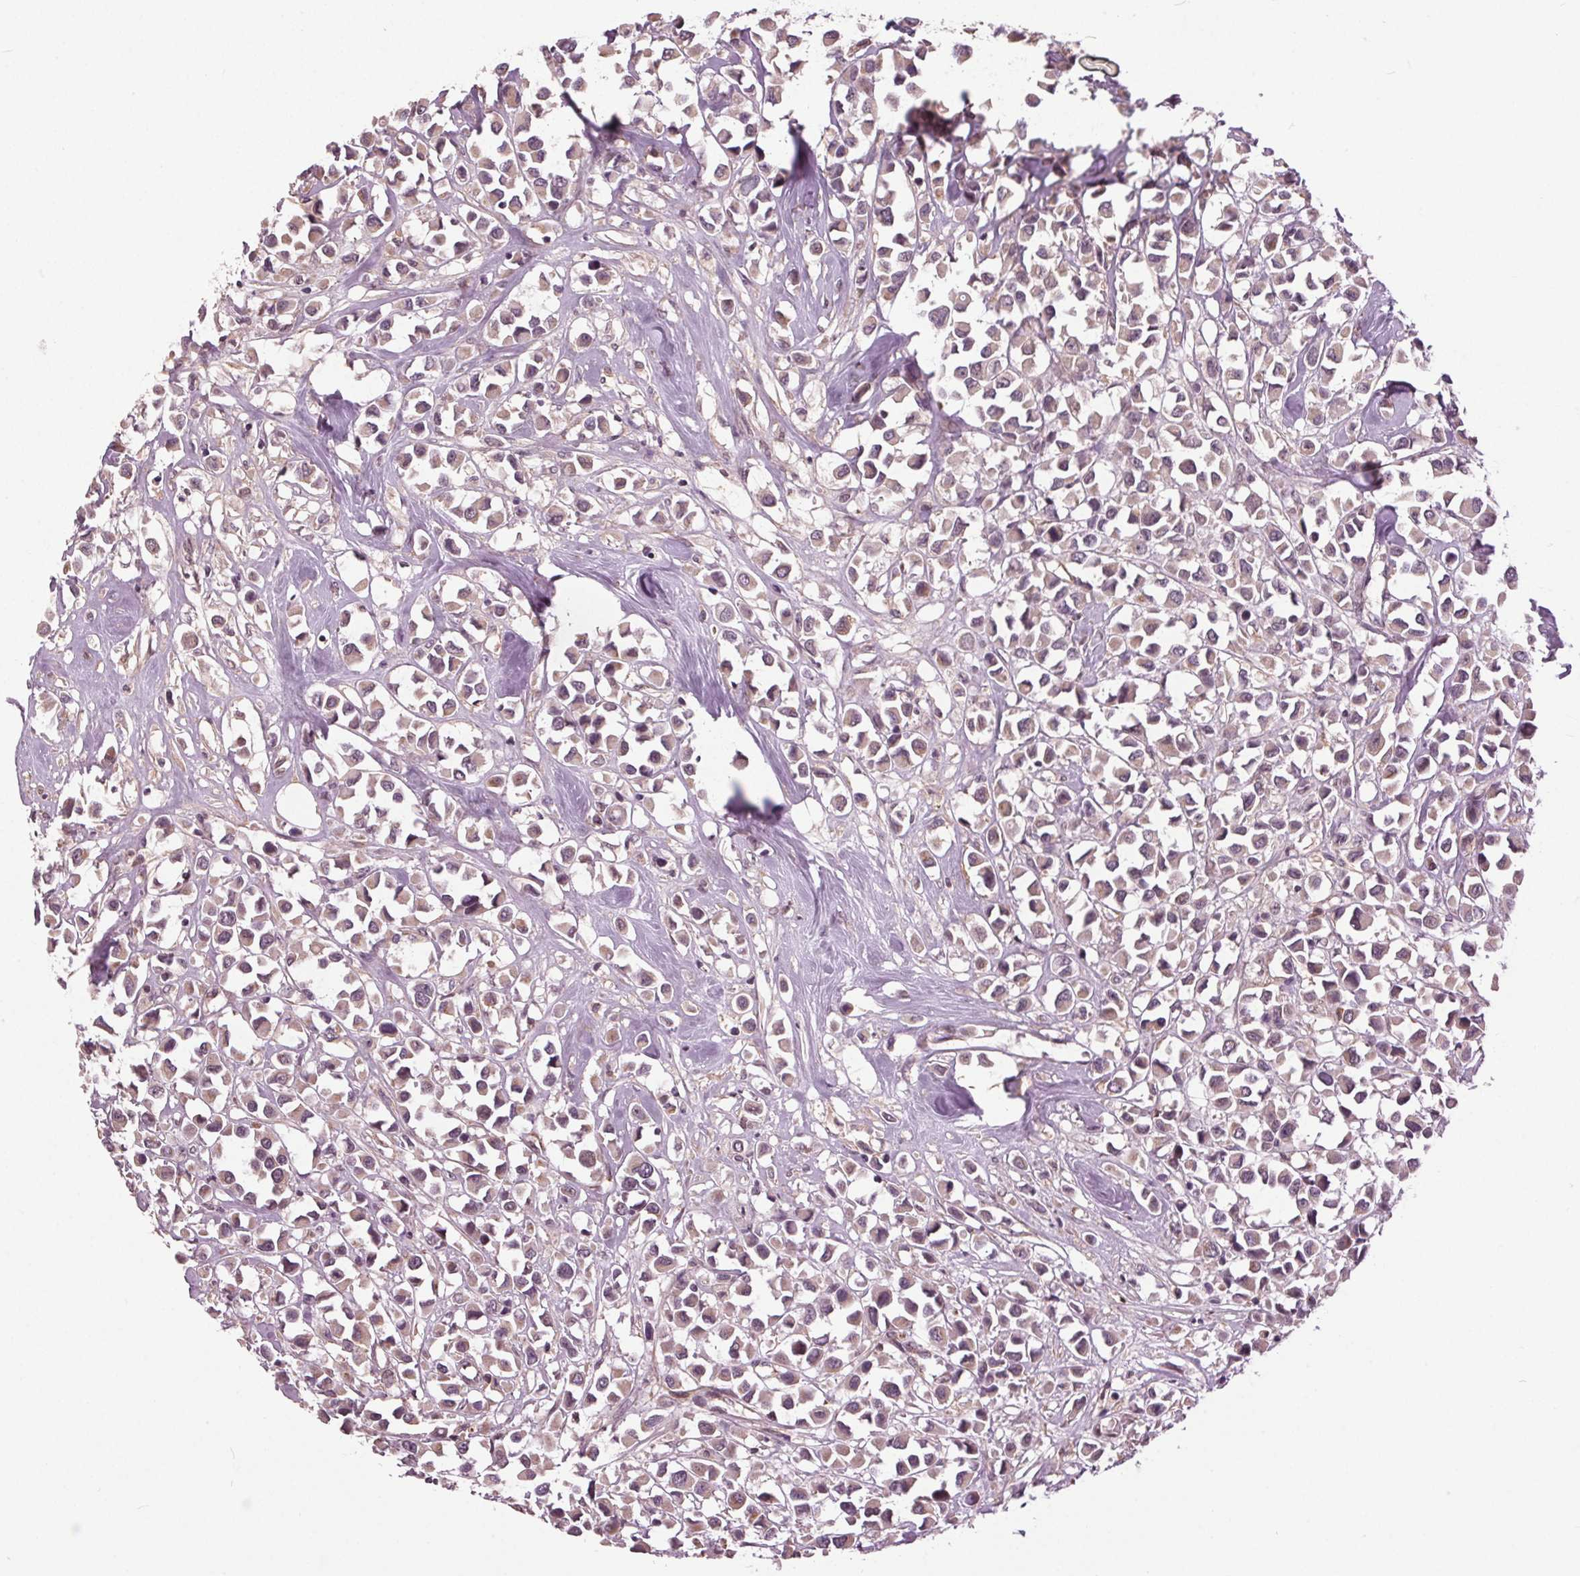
{"staining": {"intensity": "weak", "quantity": ">75%", "location": "cytoplasmic/membranous"}, "tissue": "breast cancer", "cell_type": "Tumor cells", "image_type": "cancer", "snomed": [{"axis": "morphology", "description": "Duct carcinoma"}, {"axis": "topography", "description": "Breast"}], "caption": "Approximately >75% of tumor cells in human breast cancer (infiltrating ductal carcinoma) exhibit weak cytoplasmic/membranous protein staining as visualized by brown immunohistochemical staining.", "gene": "BSDC1", "patient": {"sex": "female", "age": 61}}